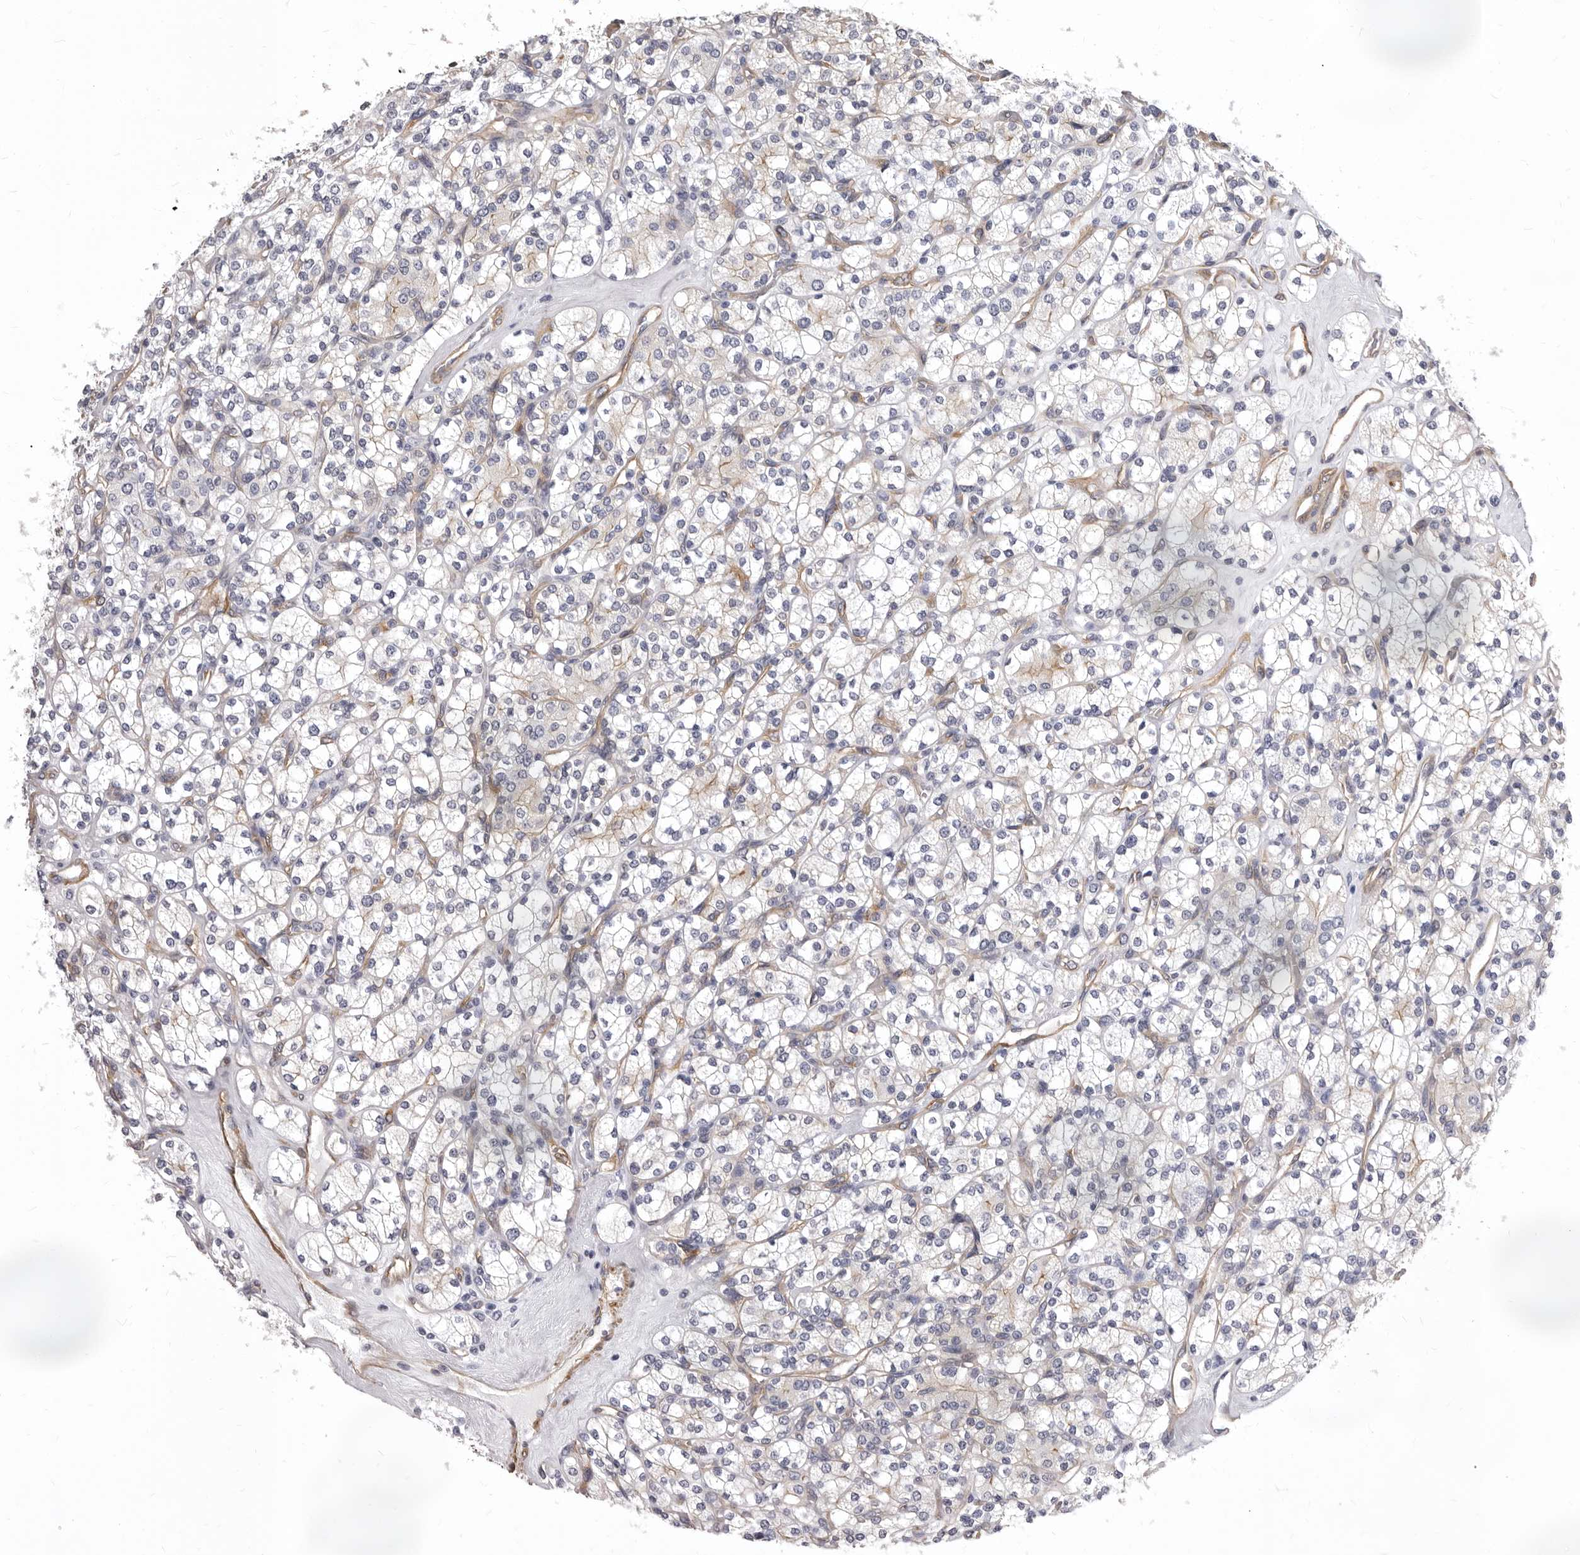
{"staining": {"intensity": "negative", "quantity": "none", "location": "none"}, "tissue": "renal cancer", "cell_type": "Tumor cells", "image_type": "cancer", "snomed": [{"axis": "morphology", "description": "Adenocarcinoma, NOS"}, {"axis": "topography", "description": "Kidney"}], "caption": "A photomicrograph of human renal adenocarcinoma is negative for staining in tumor cells.", "gene": "ENAH", "patient": {"sex": "male", "age": 77}}